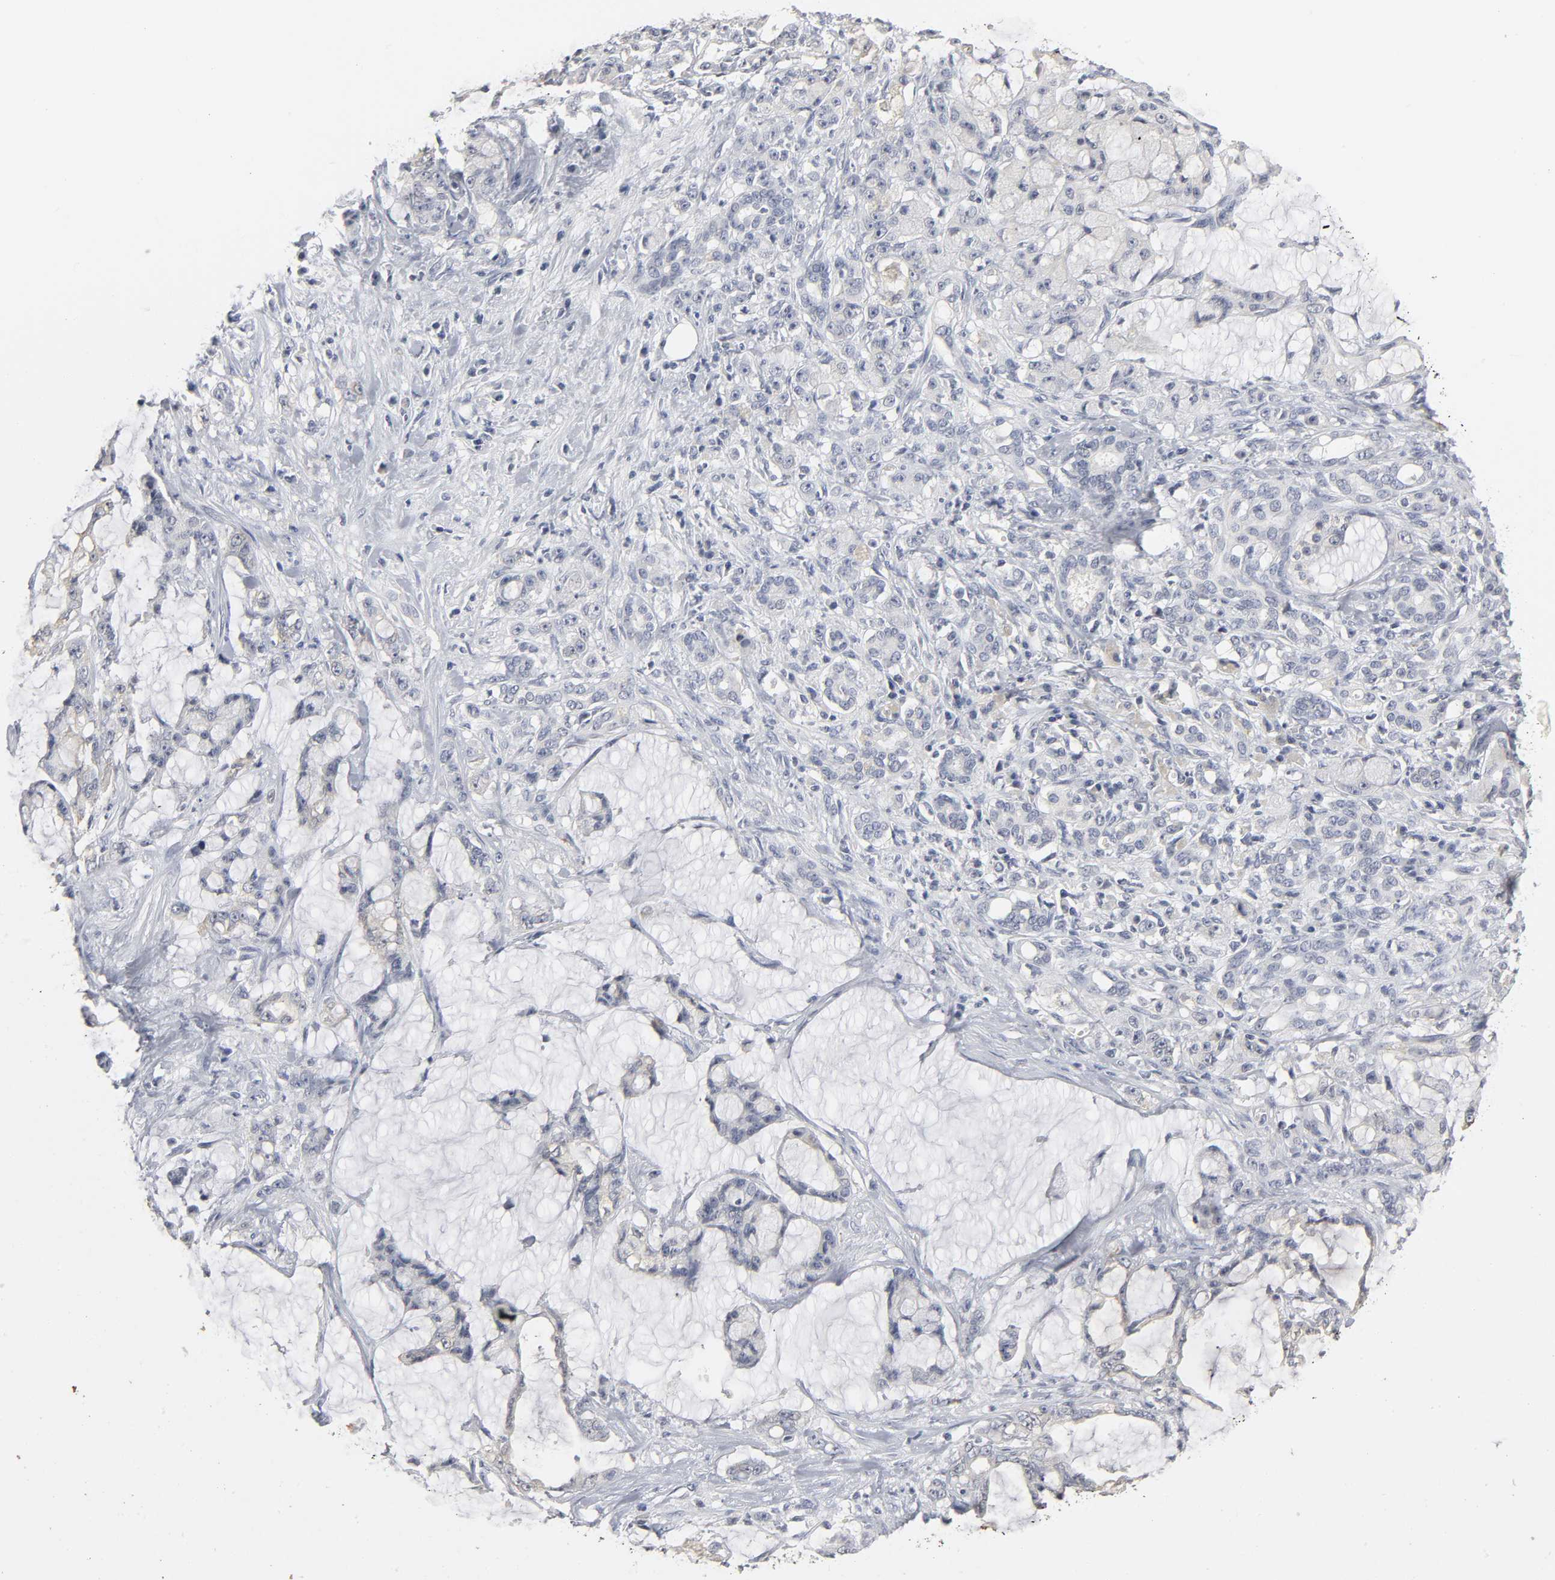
{"staining": {"intensity": "negative", "quantity": "none", "location": "none"}, "tissue": "pancreatic cancer", "cell_type": "Tumor cells", "image_type": "cancer", "snomed": [{"axis": "morphology", "description": "Adenocarcinoma, NOS"}, {"axis": "topography", "description": "Pancreas"}], "caption": "This micrograph is of adenocarcinoma (pancreatic) stained with immunohistochemistry to label a protein in brown with the nuclei are counter-stained blue. There is no positivity in tumor cells. Brightfield microscopy of immunohistochemistry stained with DAB (brown) and hematoxylin (blue), captured at high magnification.", "gene": "TCAP", "patient": {"sex": "female", "age": 73}}